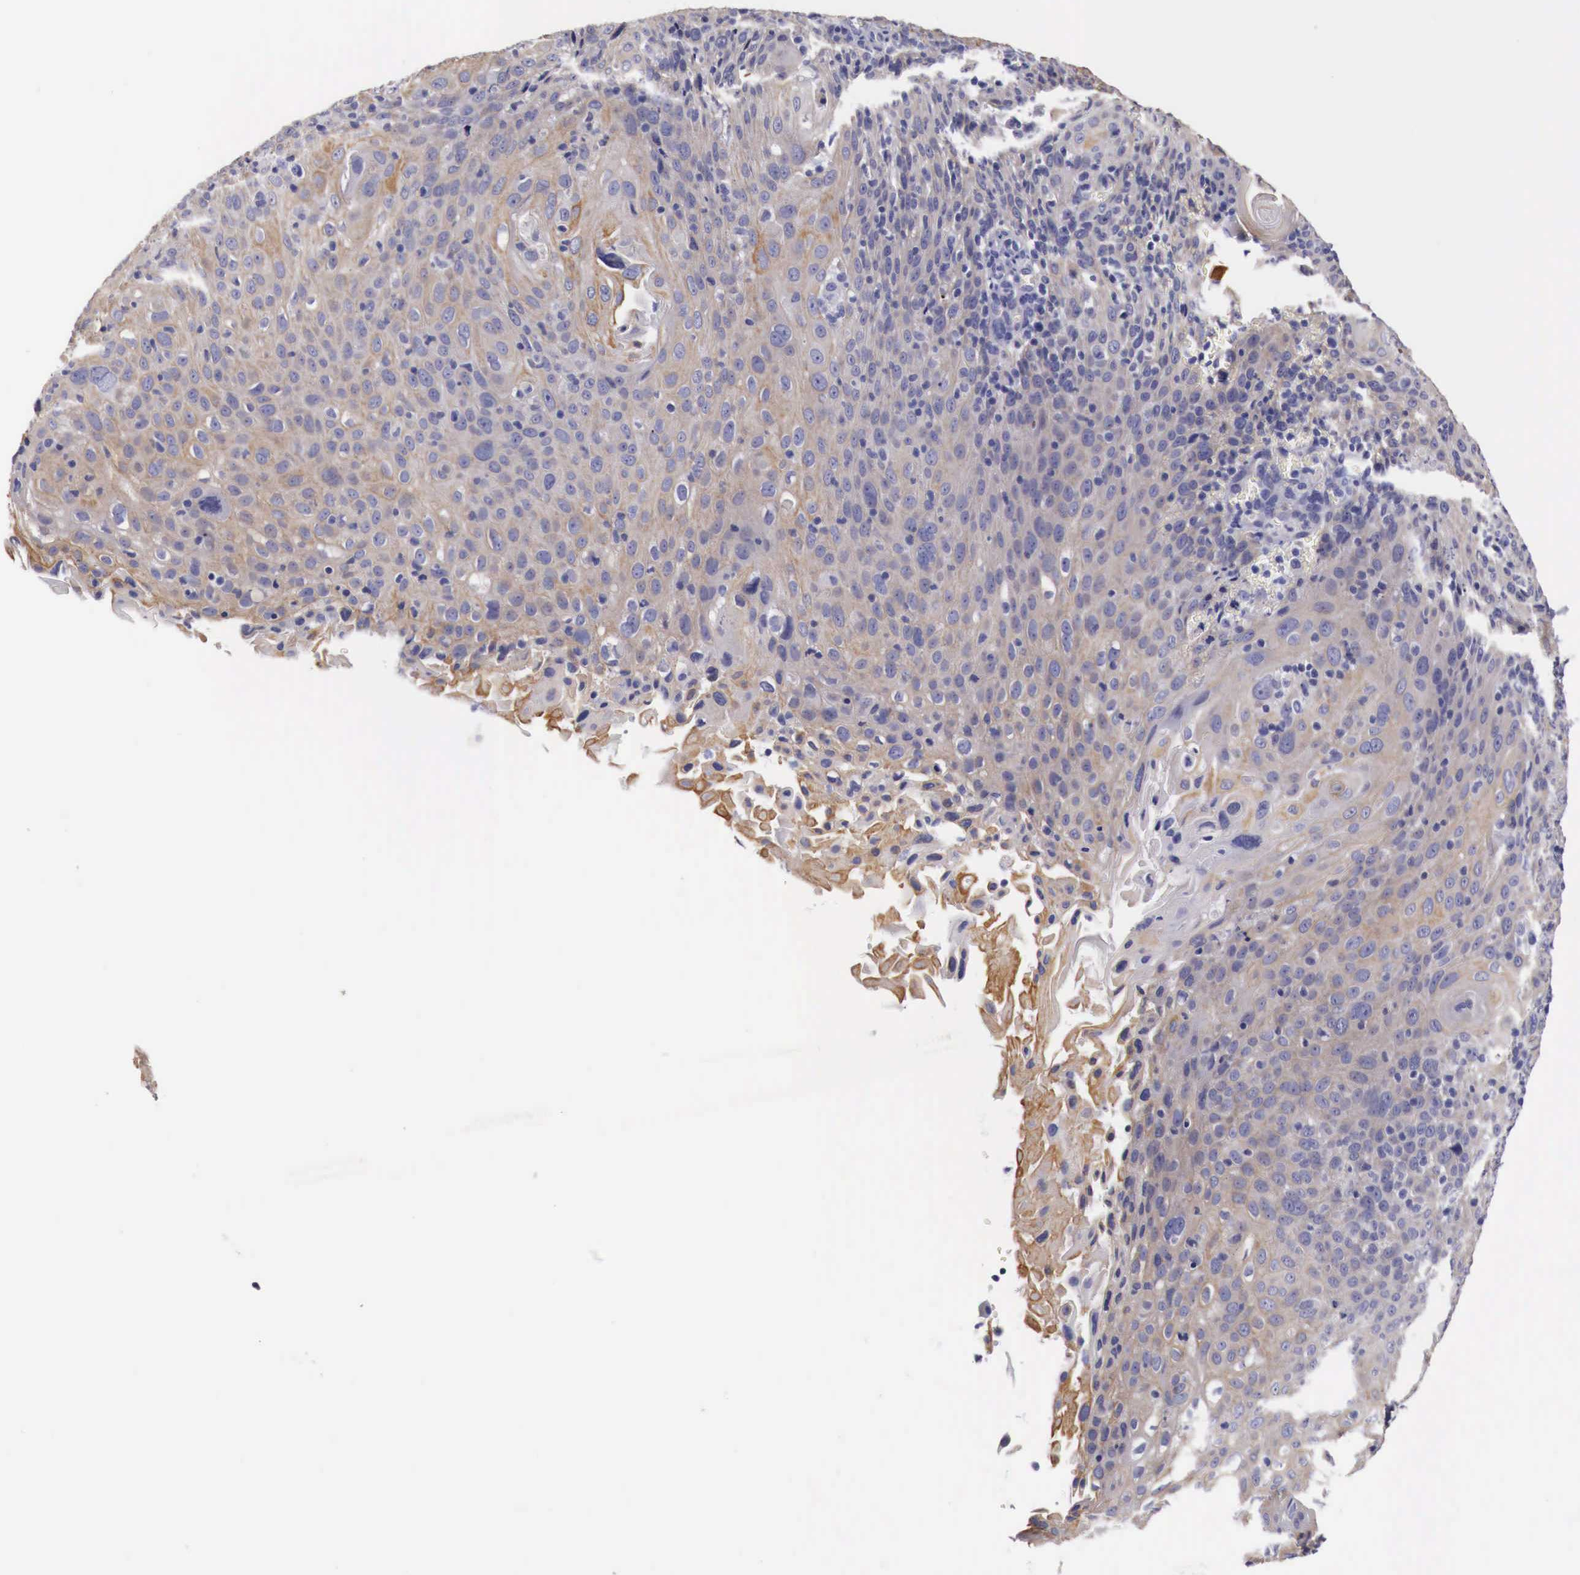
{"staining": {"intensity": "weak", "quantity": "25%-75%", "location": "cytoplasmic/membranous"}, "tissue": "cervical cancer", "cell_type": "Tumor cells", "image_type": "cancer", "snomed": [{"axis": "morphology", "description": "Squamous cell carcinoma, NOS"}, {"axis": "topography", "description": "Cervix"}], "caption": "A photomicrograph of cervical squamous cell carcinoma stained for a protein shows weak cytoplasmic/membranous brown staining in tumor cells. (DAB IHC with brightfield microscopy, high magnification).", "gene": "NREP", "patient": {"sex": "female", "age": 54}}